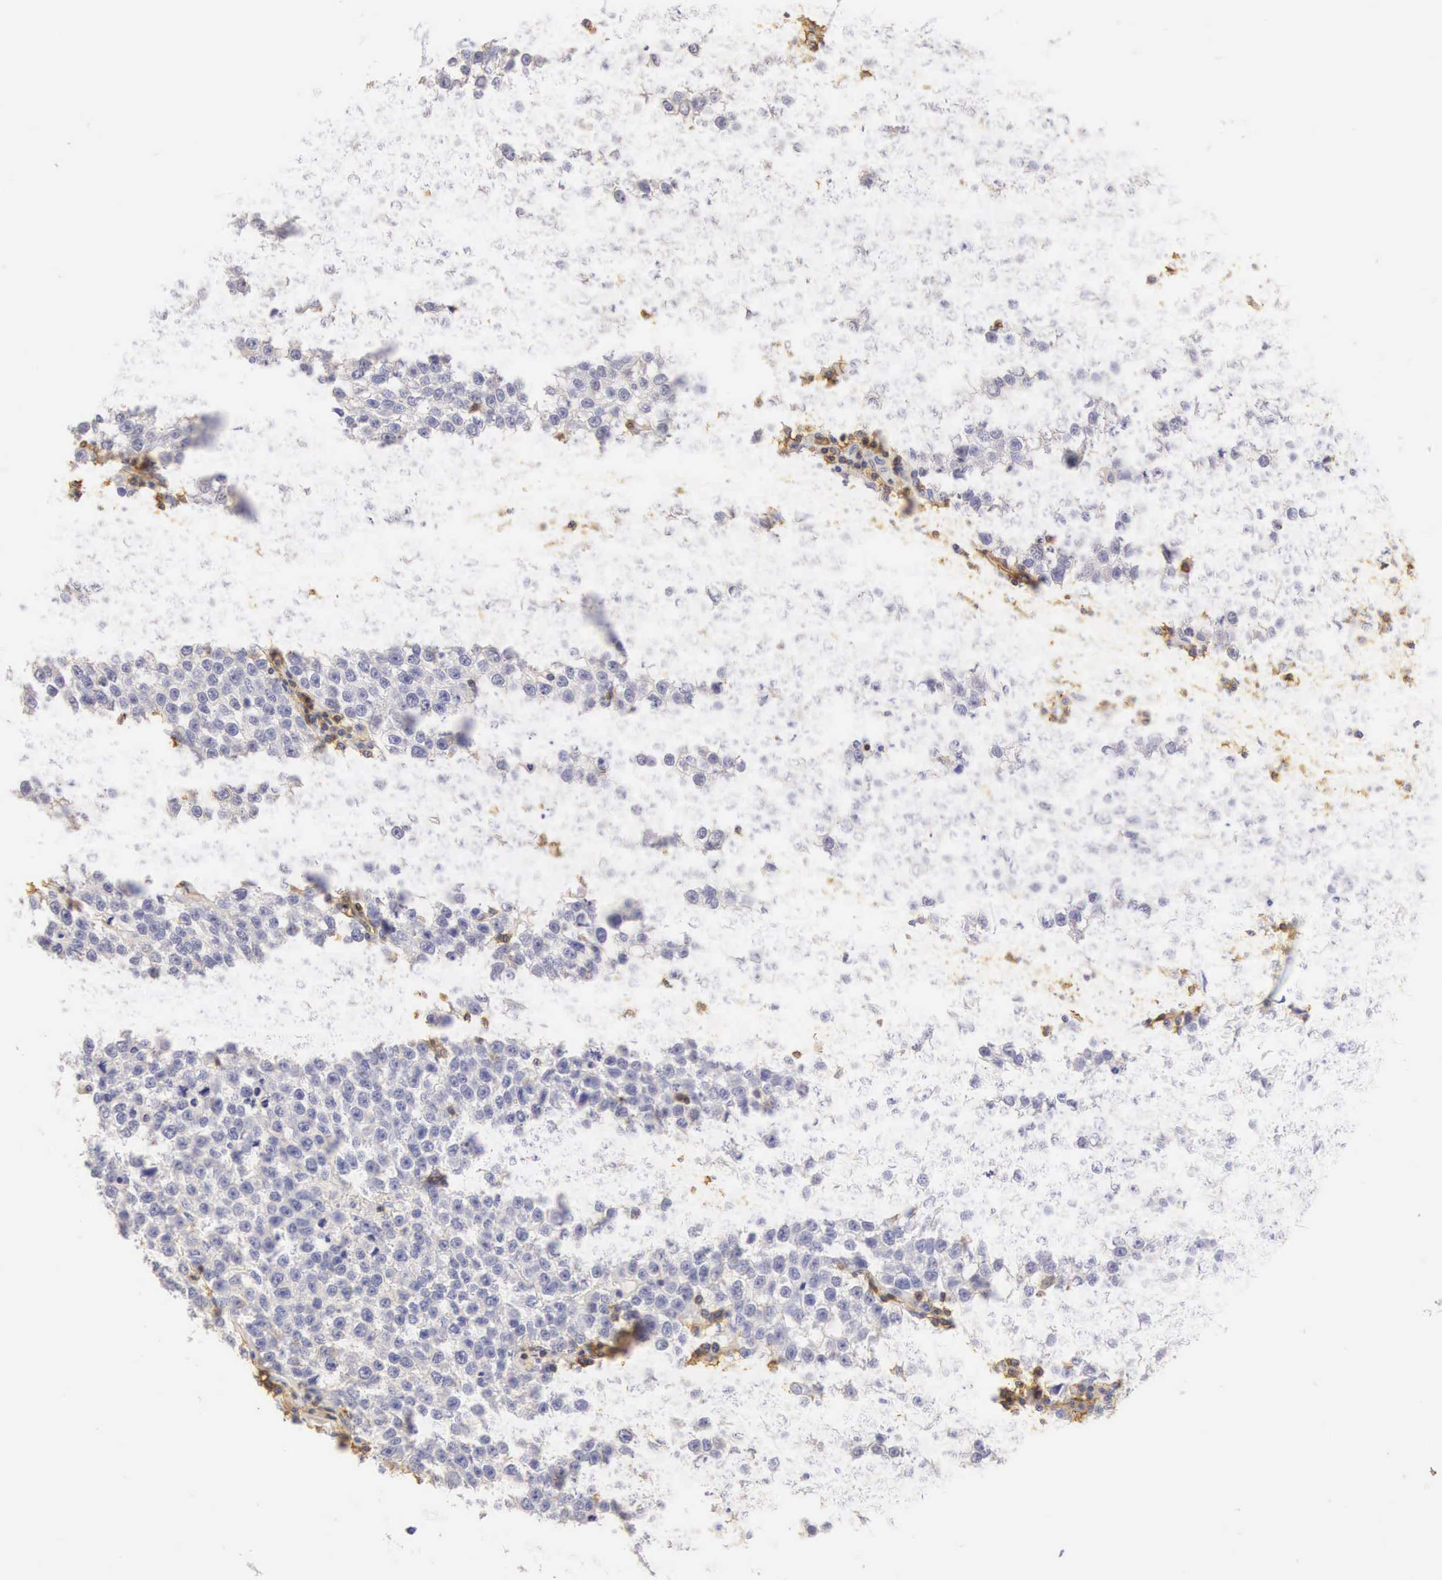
{"staining": {"intensity": "negative", "quantity": "none", "location": "none"}, "tissue": "testis cancer", "cell_type": "Tumor cells", "image_type": "cancer", "snomed": [{"axis": "morphology", "description": "Seminoma, NOS"}, {"axis": "topography", "description": "Testis"}], "caption": "Immunohistochemical staining of human testis seminoma exhibits no significant positivity in tumor cells. (DAB immunohistochemistry (IHC) visualized using brightfield microscopy, high magnification).", "gene": "CD99", "patient": {"sex": "male", "age": 36}}